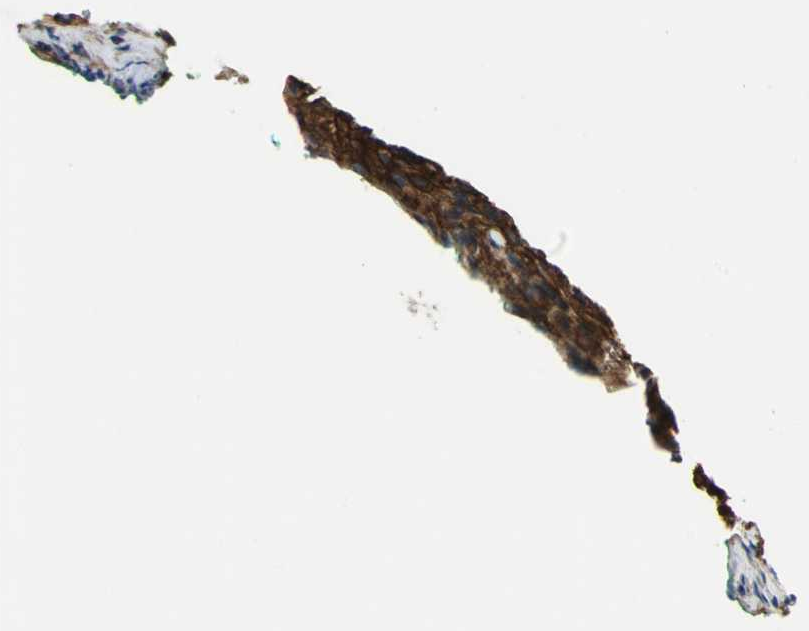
{"staining": {"intensity": "strong", "quantity": ">75%", "location": "cytoplasmic/membranous"}, "tissue": "prostate cancer", "cell_type": "Tumor cells", "image_type": "cancer", "snomed": [{"axis": "morphology", "description": "Adenocarcinoma, High grade"}, {"axis": "topography", "description": "Prostate"}], "caption": "Immunohistochemistry image of prostate cancer stained for a protein (brown), which reveals high levels of strong cytoplasmic/membranous positivity in about >75% of tumor cells.", "gene": "FLNB", "patient": {"sex": "male", "age": 64}}